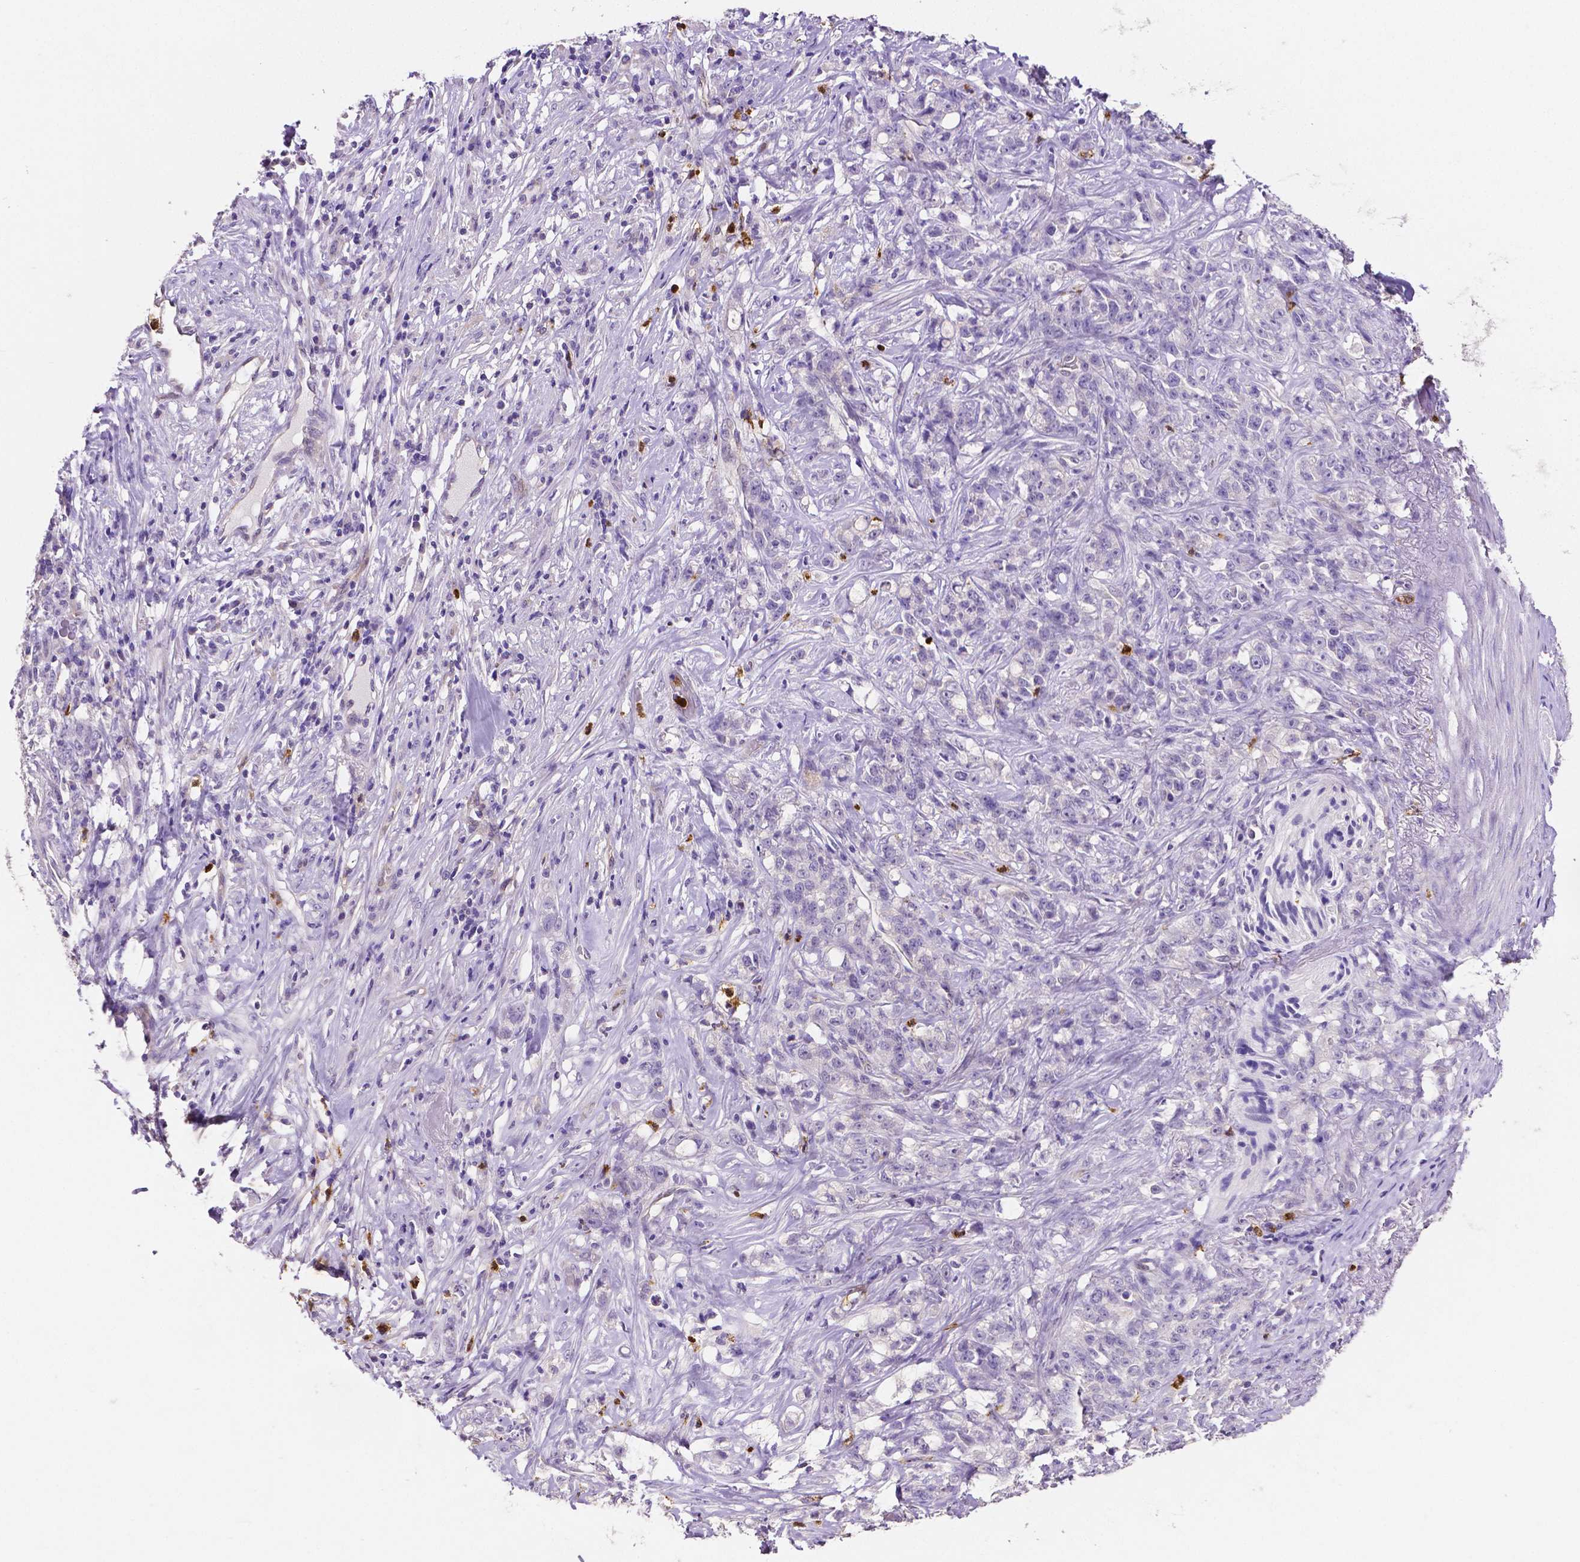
{"staining": {"intensity": "negative", "quantity": "none", "location": "none"}, "tissue": "stomach cancer", "cell_type": "Tumor cells", "image_type": "cancer", "snomed": [{"axis": "morphology", "description": "Adenocarcinoma, NOS"}, {"axis": "topography", "description": "Stomach, lower"}], "caption": "Immunohistochemical staining of human stomach cancer (adenocarcinoma) shows no significant positivity in tumor cells. (Brightfield microscopy of DAB (3,3'-diaminobenzidine) IHC at high magnification).", "gene": "MMP9", "patient": {"sex": "male", "age": 88}}